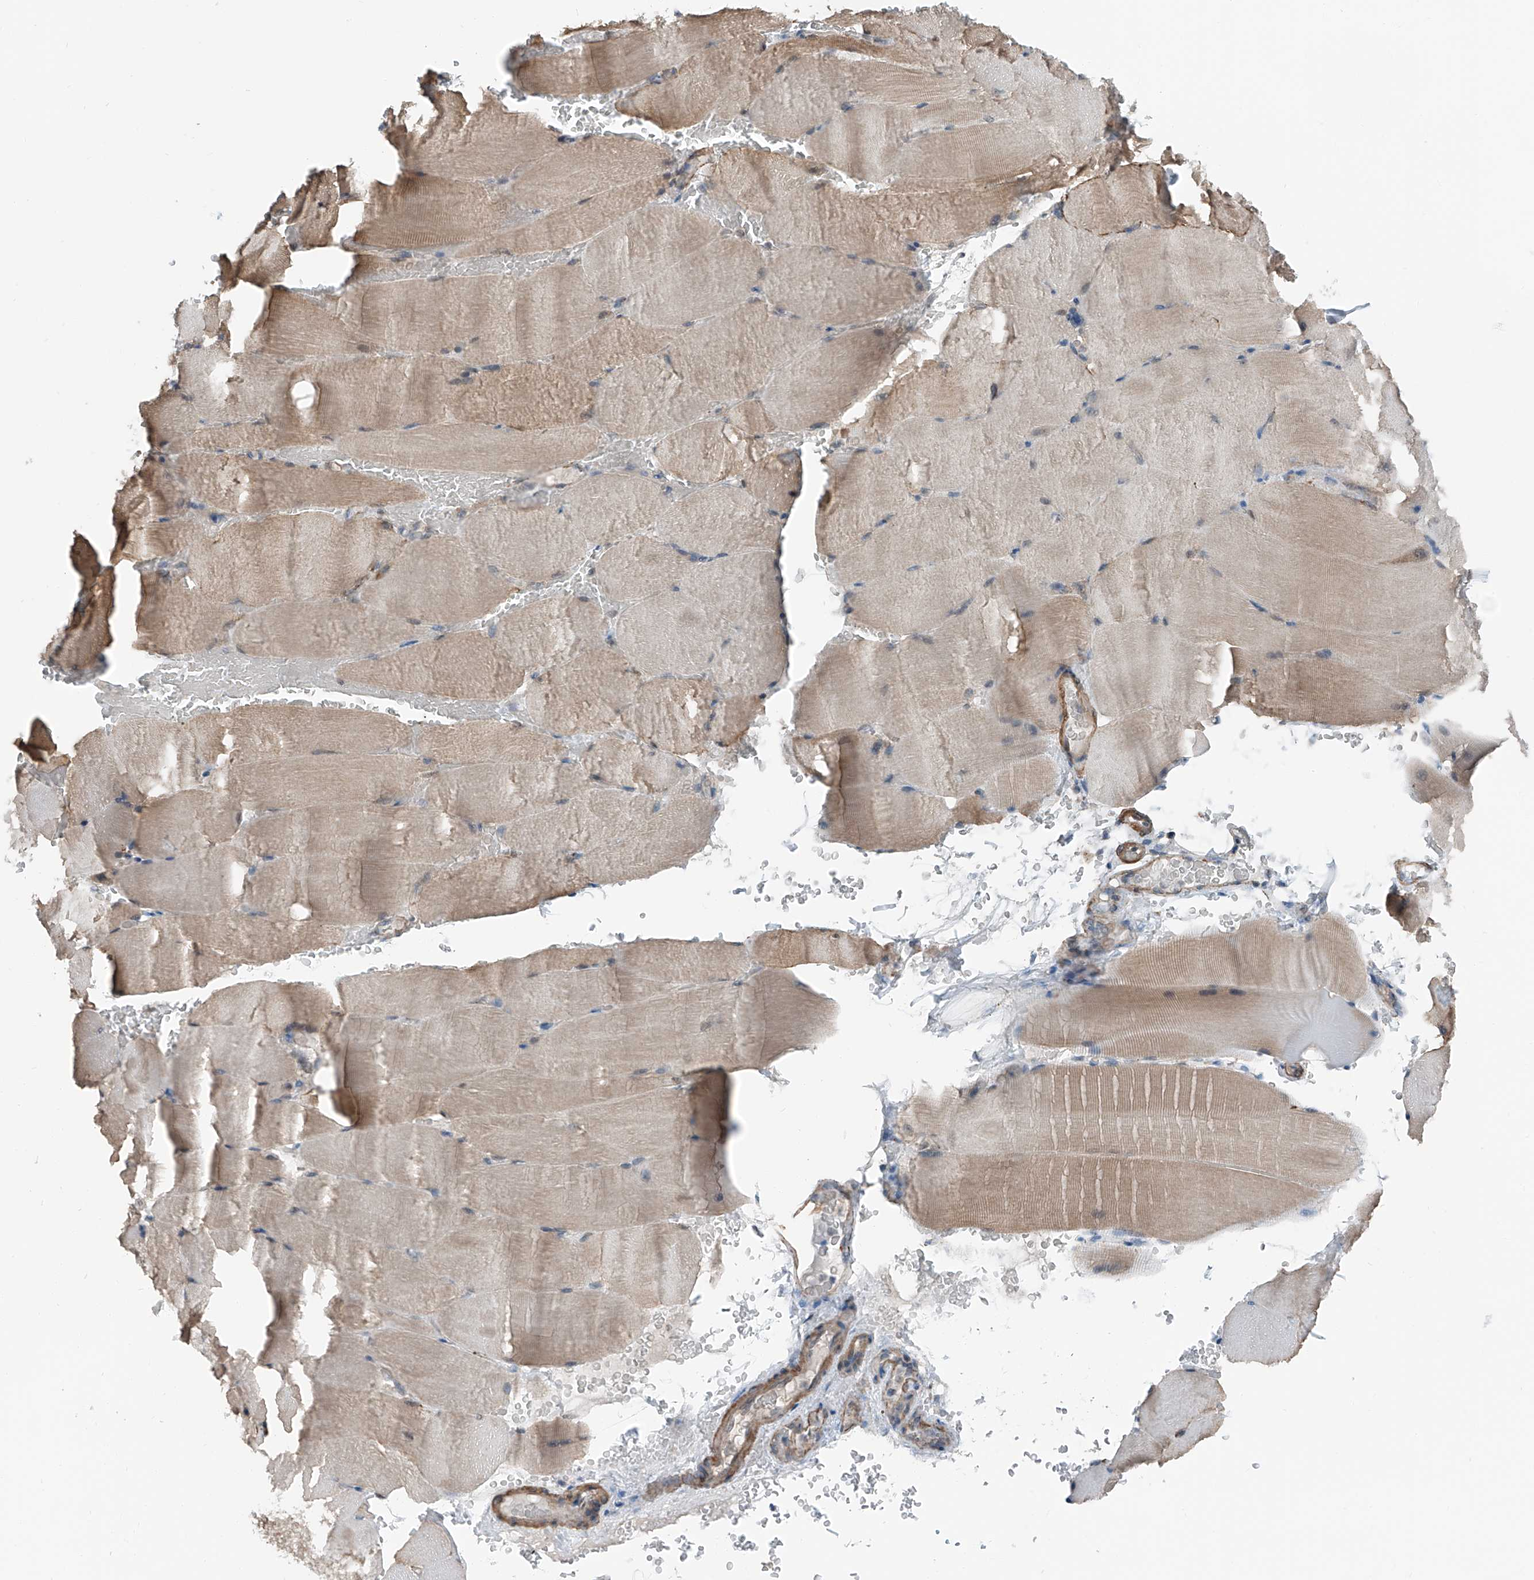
{"staining": {"intensity": "moderate", "quantity": "25%-75%", "location": "cytoplasmic/membranous,nuclear"}, "tissue": "skeletal muscle", "cell_type": "Myocytes", "image_type": "normal", "snomed": [{"axis": "morphology", "description": "Normal tissue, NOS"}, {"axis": "topography", "description": "Skeletal muscle"}, {"axis": "topography", "description": "Parathyroid gland"}], "caption": "Skeletal muscle stained with a brown dye exhibits moderate cytoplasmic/membranous,nuclear positive expression in about 25%-75% of myocytes.", "gene": "HSPA6", "patient": {"sex": "female", "age": 37}}